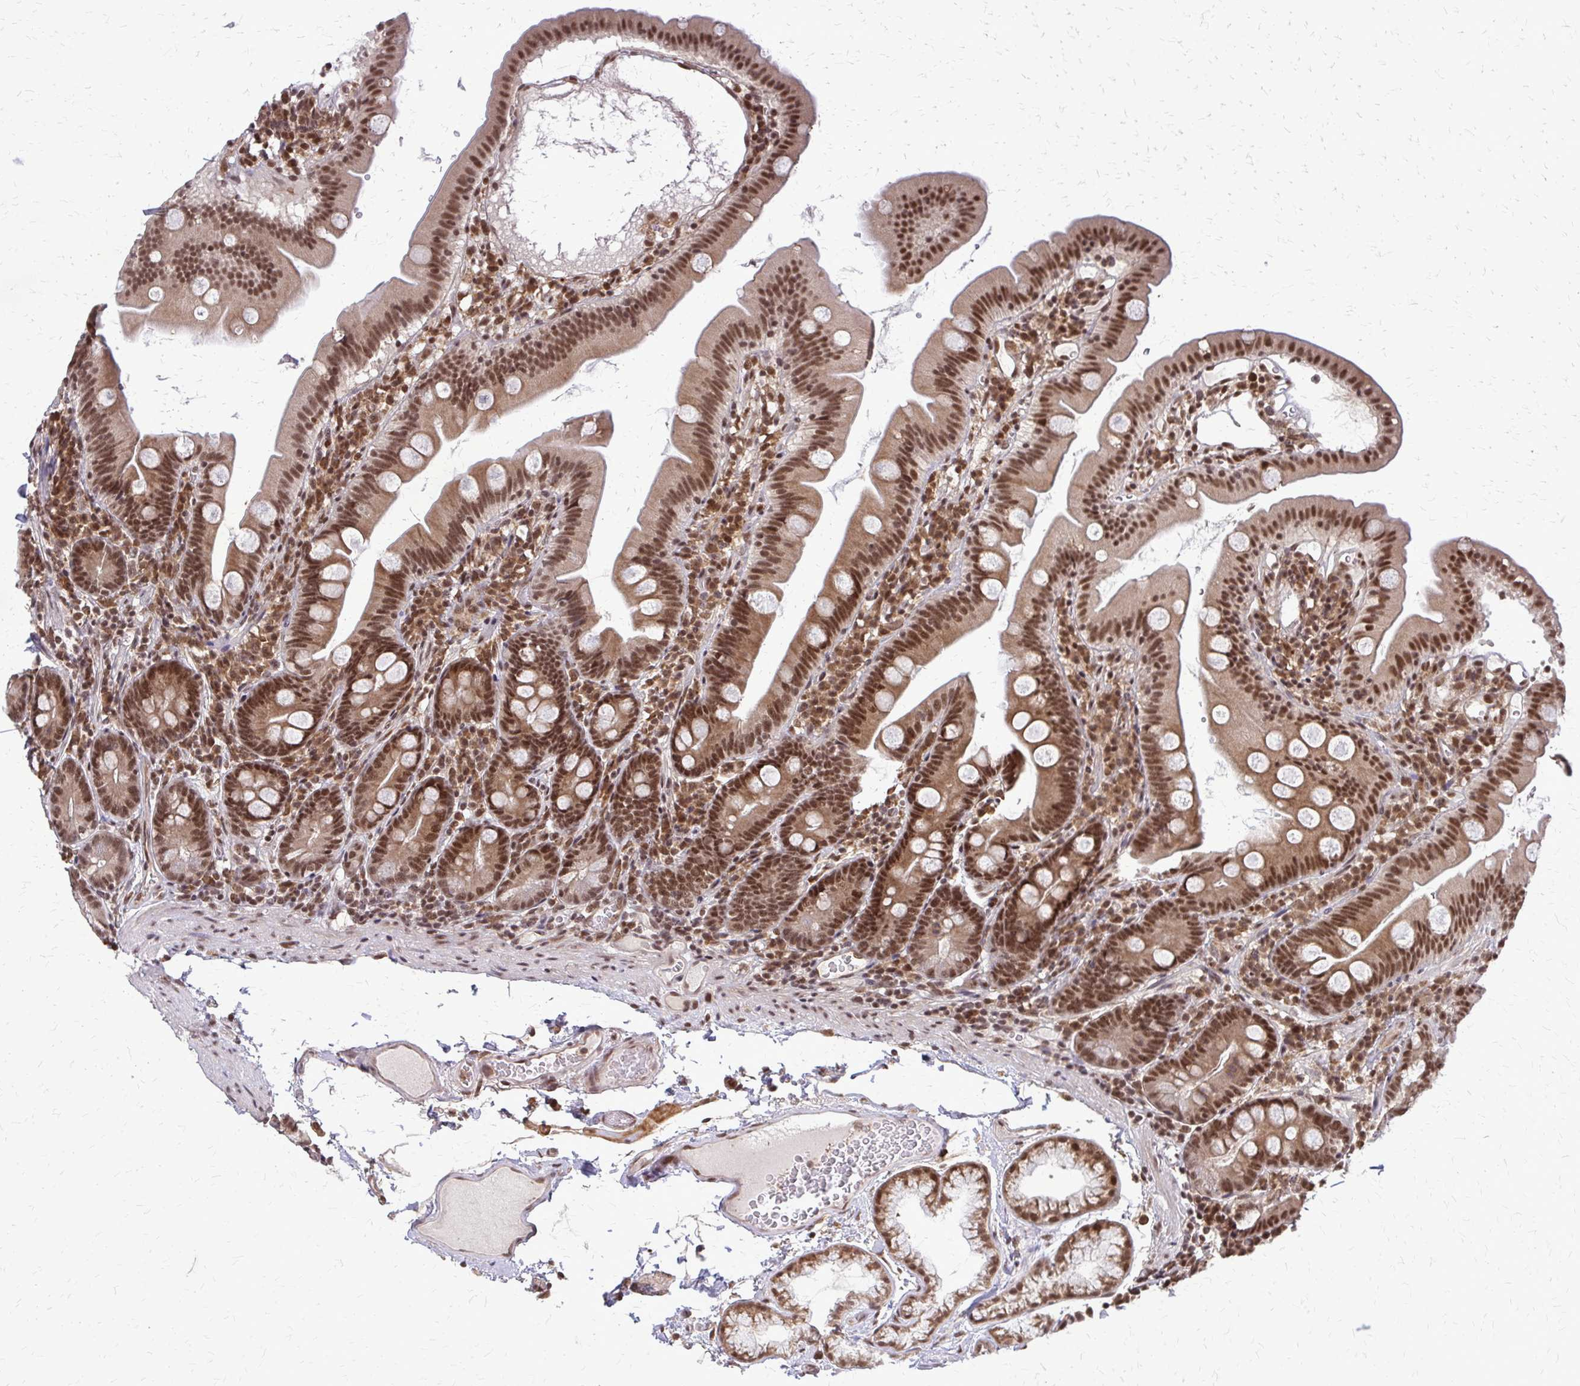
{"staining": {"intensity": "moderate", "quantity": ">75%", "location": "cytoplasmic/membranous,nuclear"}, "tissue": "duodenum", "cell_type": "Glandular cells", "image_type": "normal", "snomed": [{"axis": "morphology", "description": "Normal tissue, NOS"}, {"axis": "topography", "description": "Duodenum"}], "caption": "A high-resolution micrograph shows immunohistochemistry staining of benign duodenum, which displays moderate cytoplasmic/membranous,nuclear positivity in about >75% of glandular cells.", "gene": "HDAC3", "patient": {"sex": "female", "age": 67}}